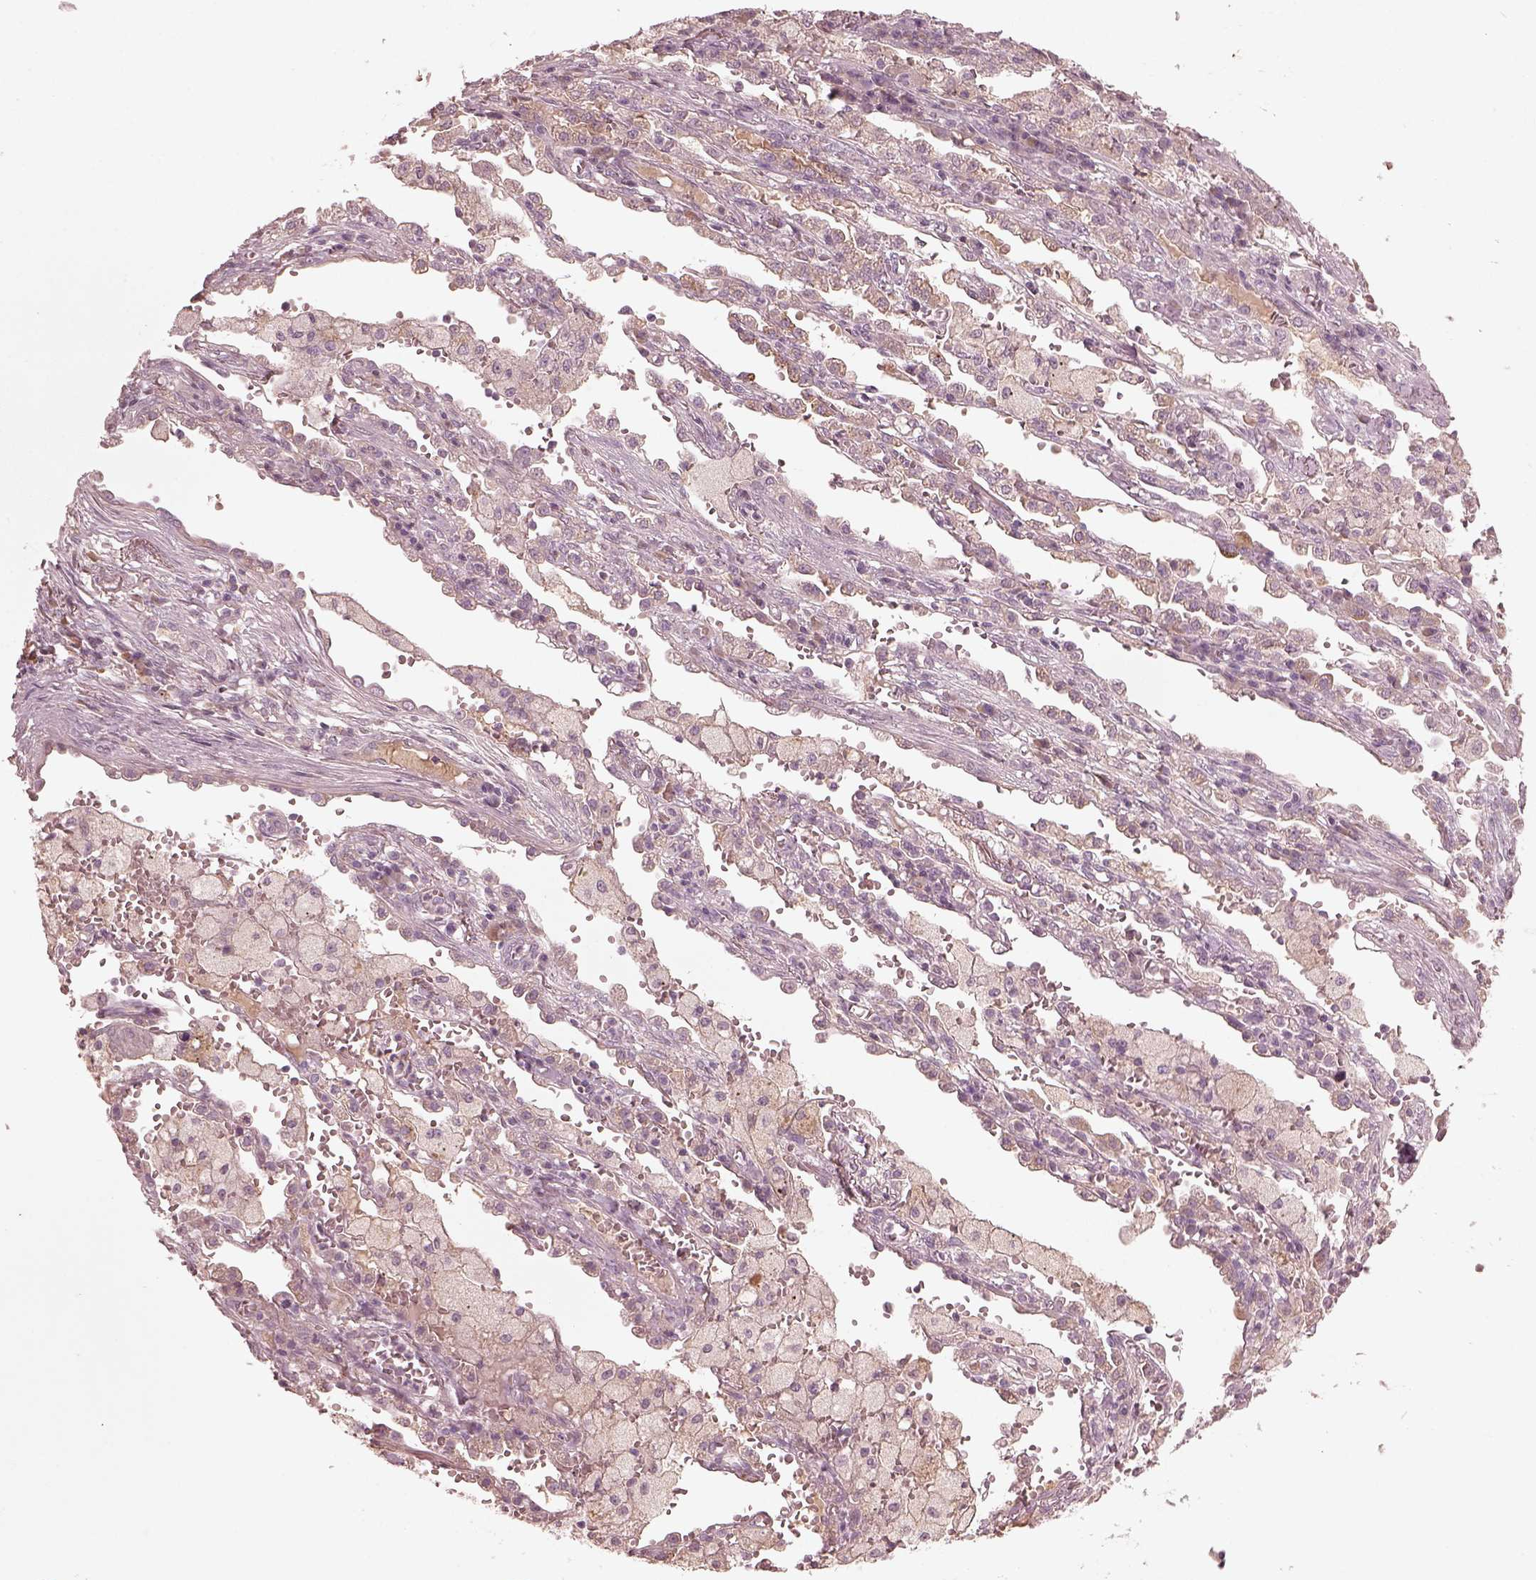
{"staining": {"intensity": "negative", "quantity": "none", "location": "none"}, "tissue": "lung cancer", "cell_type": "Tumor cells", "image_type": "cancer", "snomed": [{"axis": "morphology", "description": "Adenocarcinoma, NOS"}, {"axis": "topography", "description": "Lung"}], "caption": "A photomicrograph of human lung cancer (adenocarcinoma) is negative for staining in tumor cells.", "gene": "VWA5B1", "patient": {"sex": "male", "age": 57}}